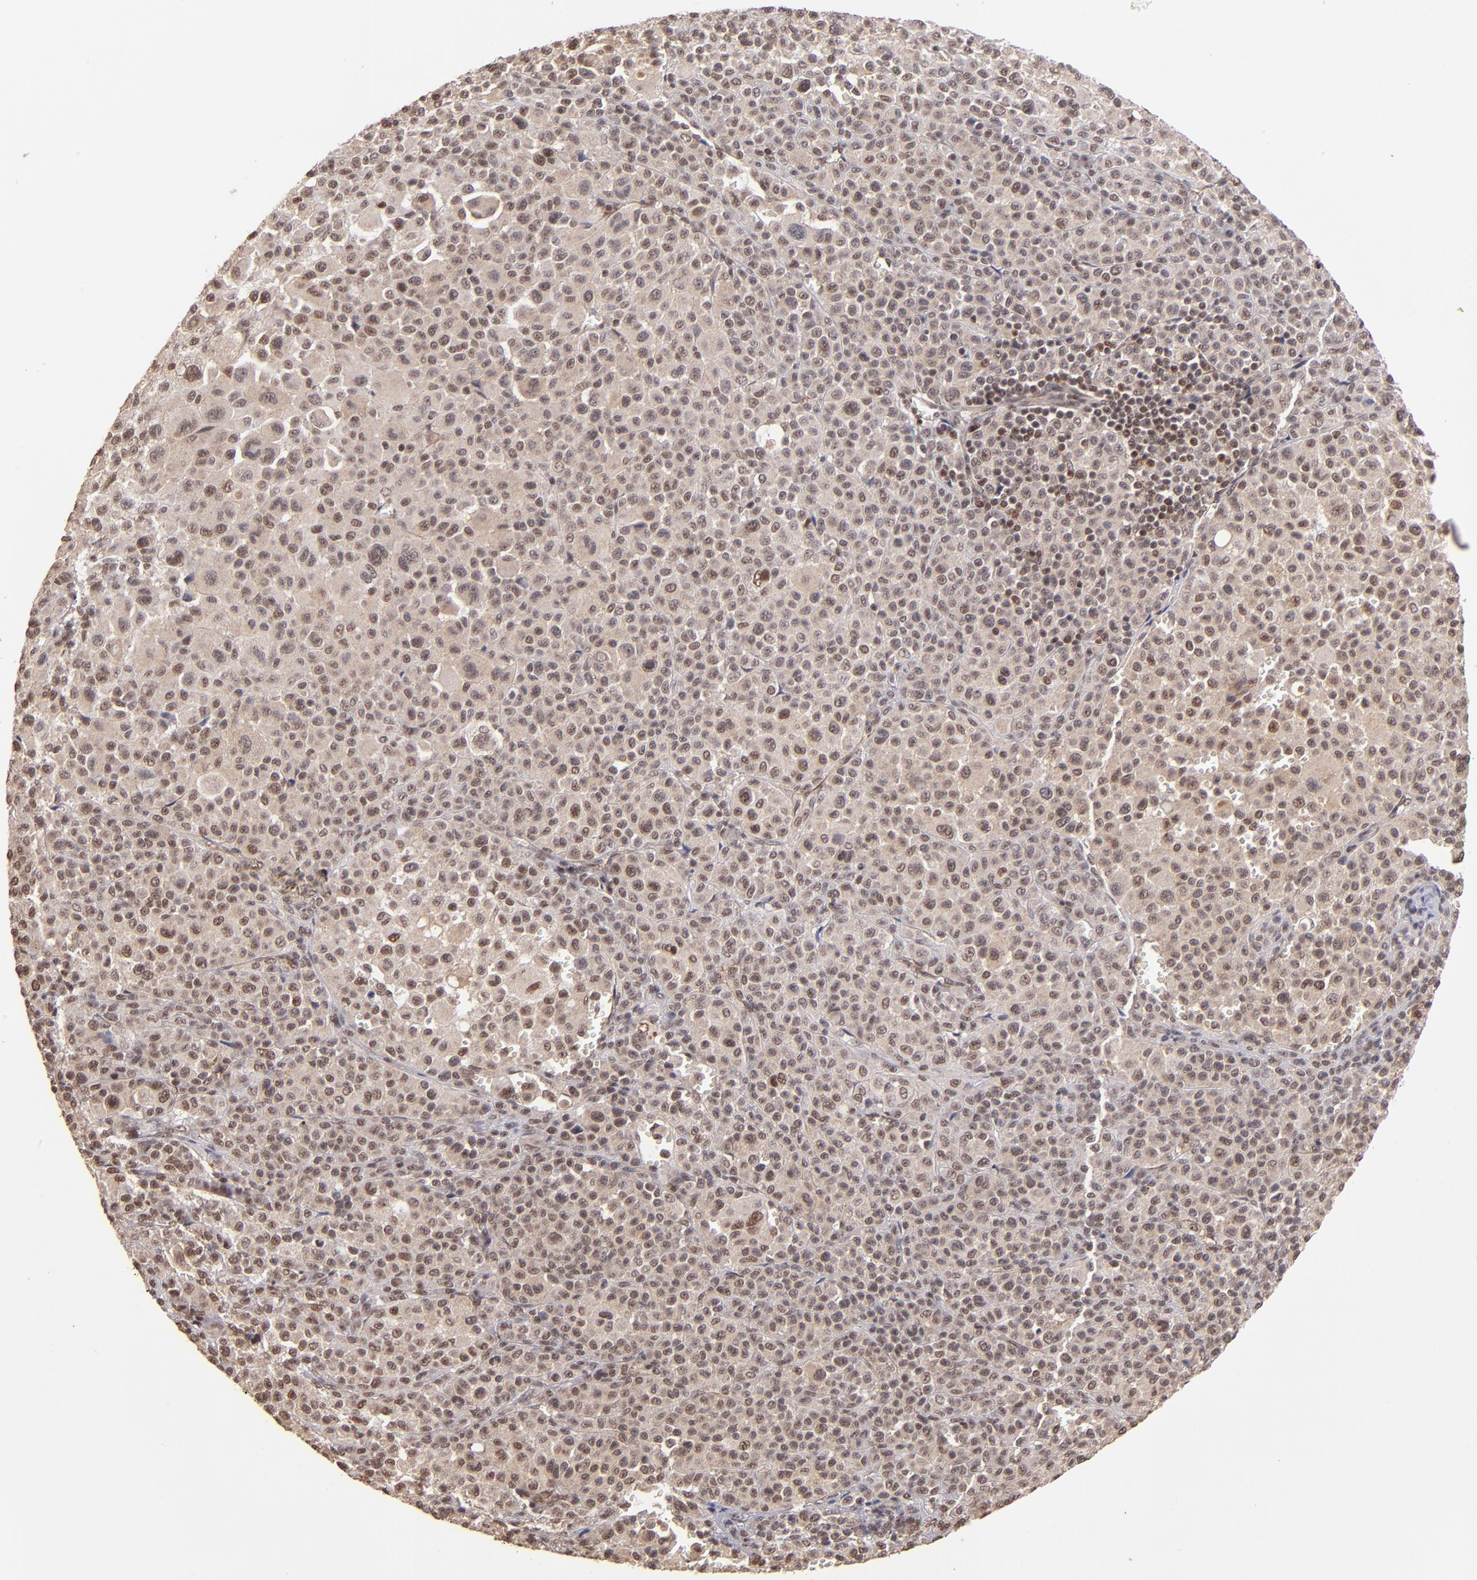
{"staining": {"intensity": "moderate", "quantity": "<25%", "location": "nuclear"}, "tissue": "melanoma", "cell_type": "Tumor cells", "image_type": "cancer", "snomed": [{"axis": "morphology", "description": "Malignant melanoma, Metastatic site"}, {"axis": "topography", "description": "Skin"}], "caption": "A histopathology image of melanoma stained for a protein exhibits moderate nuclear brown staining in tumor cells. Using DAB (3,3'-diaminobenzidine) (brown) and hematoxylin (blue) stains, captured at high magnification using brightfield microscopy.", "gene": "TERF2", "patient": {"sex": "female", "age": 74}}